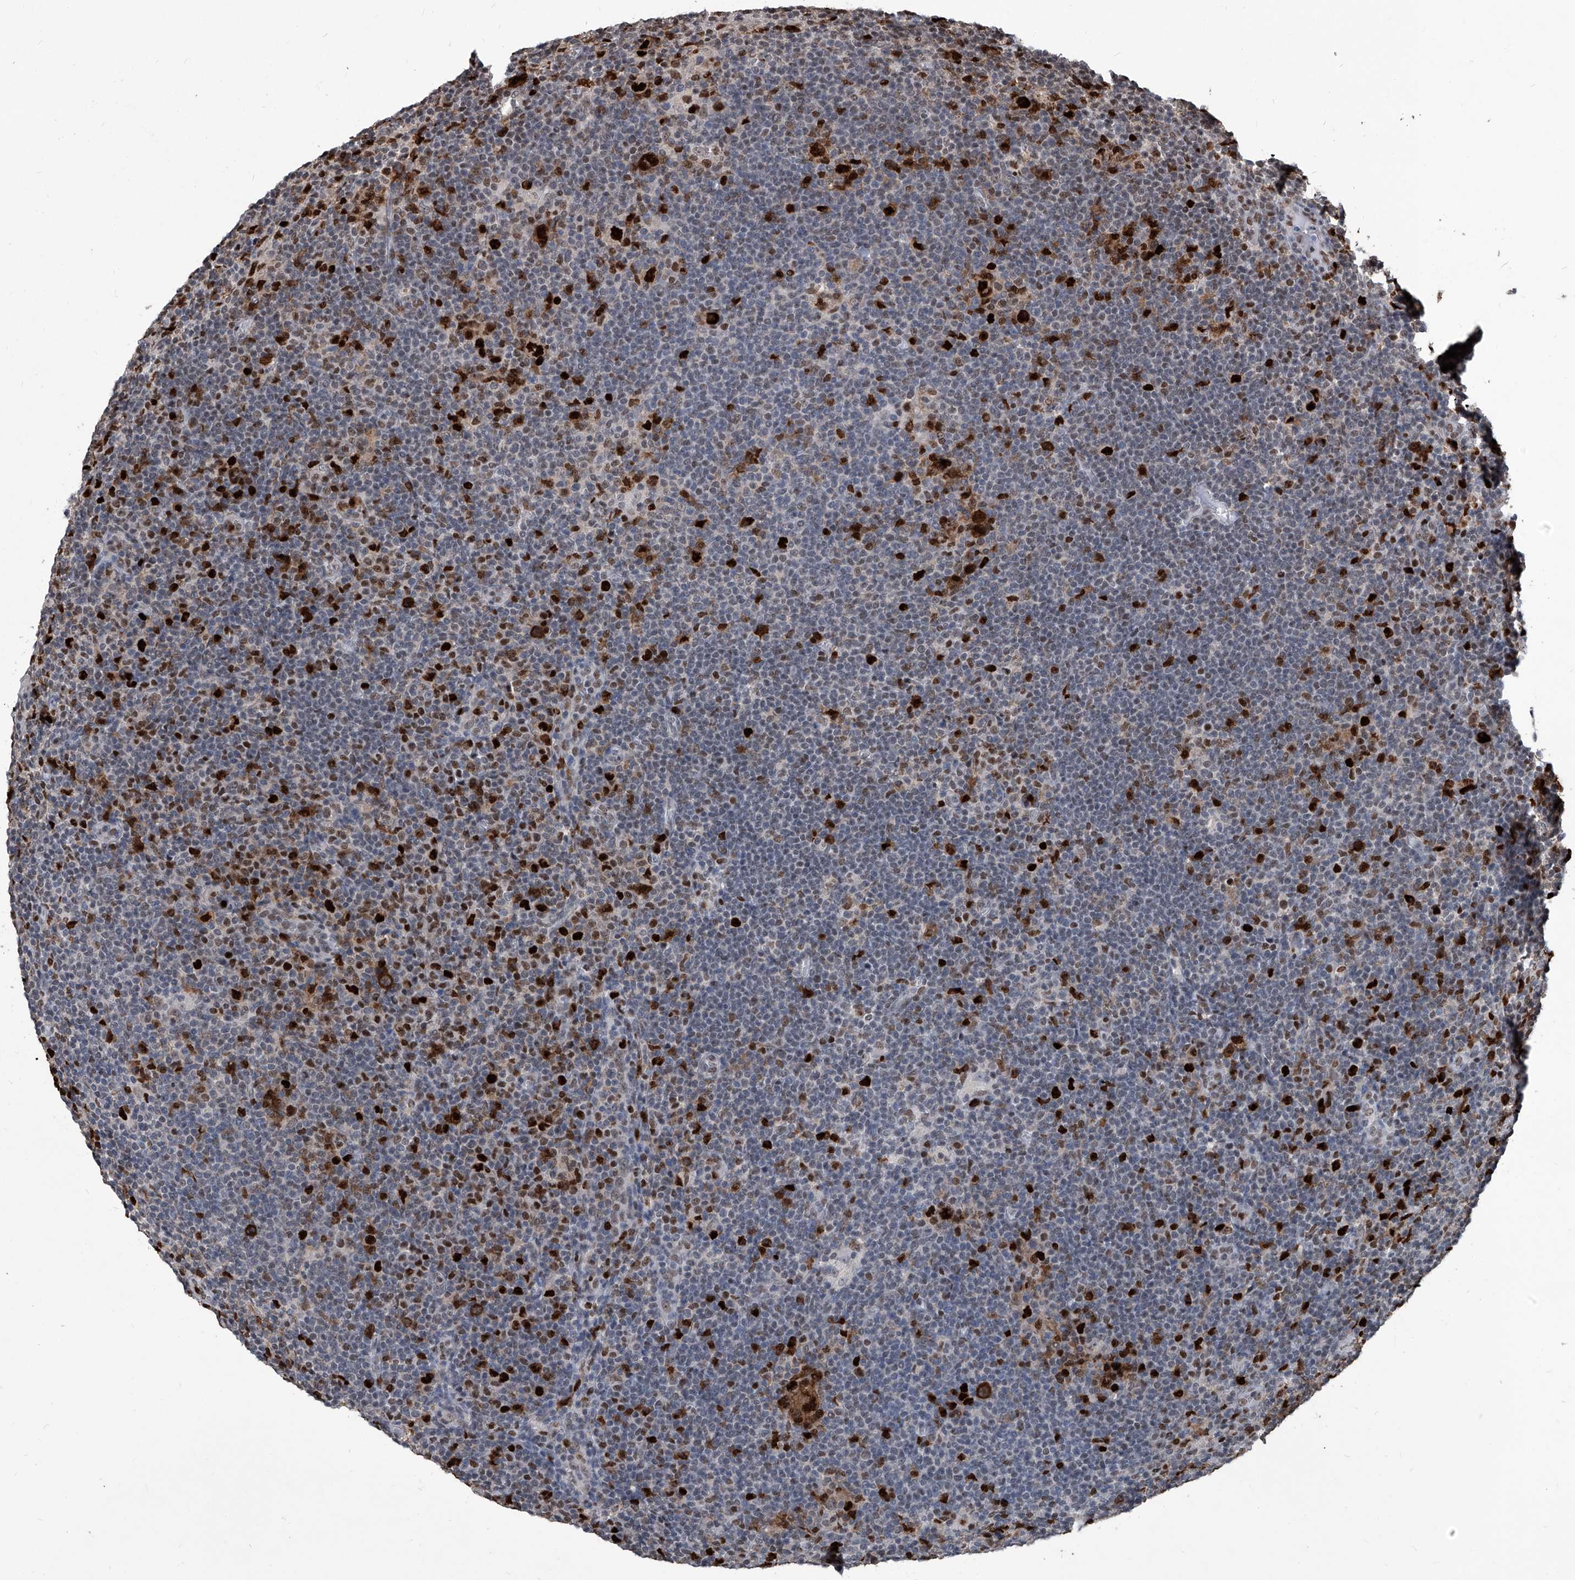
{"staining": {"intensity": "strong", "quantity": ">75%", "location": "cytoplasmic/membranous,nuclear"}, "tissue": "lymphoma", "cell_type": "Tumor cells", "image_type": "cancer", "snomed": [{"axis": "morphology", "description": "Hodgkin's disease, NOS"}, {"axis": "topography", "description": "Lymph node"}], "caption": "A histopathology image showing strong cytoplasmic/membranous and nuclear expression in about >75% of tumor cells in lymphoma, as visualized by brown immunohistochemical staining.", "gene": "PCNA", "patient": {"sex": "female", "age": 57}}